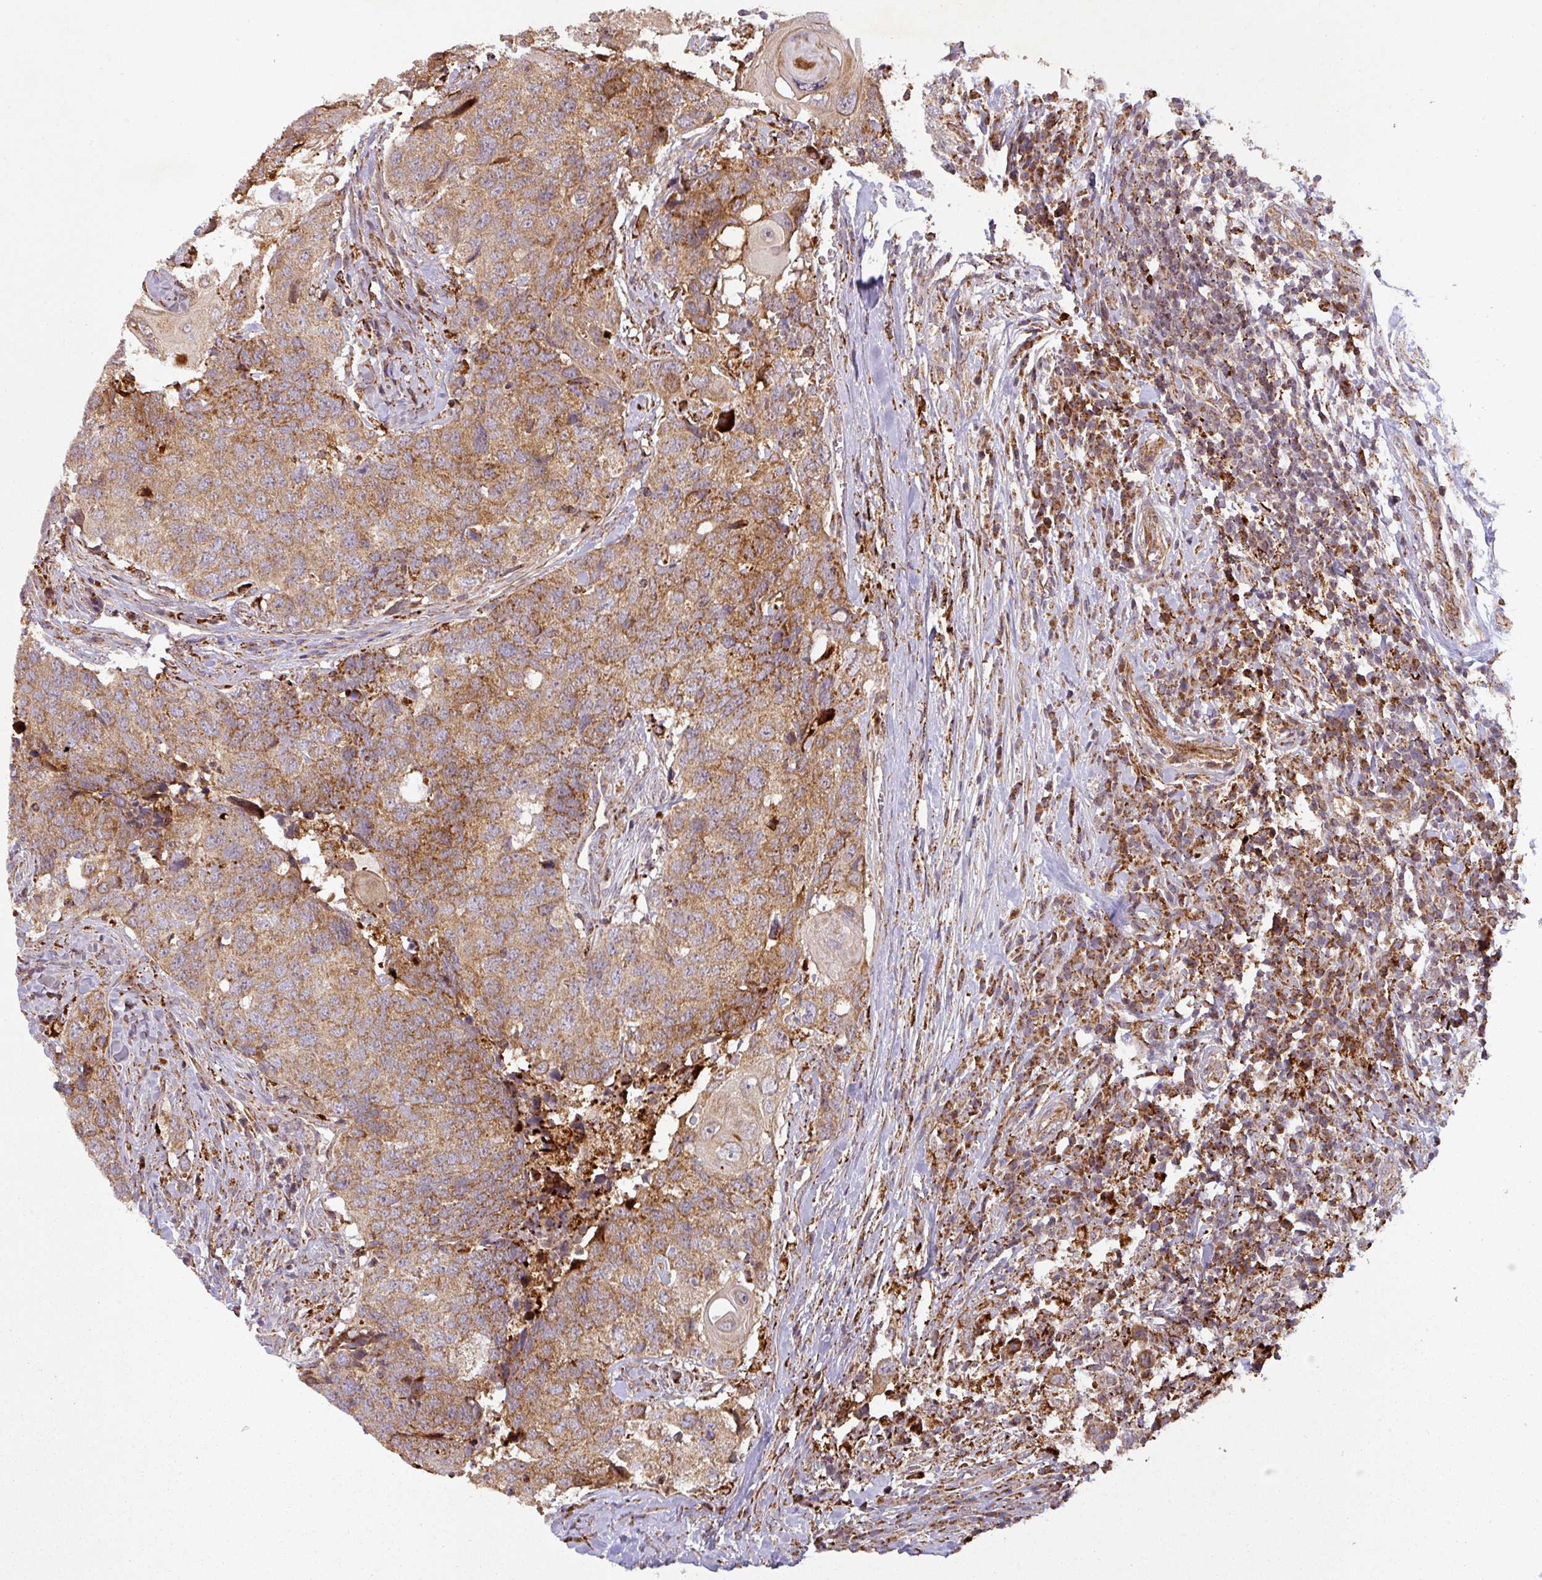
{"staining": {"intensity": "moderate", "quantity": ">75%", "location": "cytoplasmic/membranous"}, "tissue": "head and neck cancer", "cell_type": "Tumor cells", "image_type": "cancer", "snomed": [{"axis": "morphology", "description": "Normal tissue, NOS"}, {"axis": "morphology", "description": "Squamous cell carcinoma, NOS"}, {"axis": "topography", "description": "Skeletal muscle"}, {"axis": "topography", "description": "Vascular tissue"}, {"axis": "topography", "description": "Peripheral nerve tissue"}, {"axis": "topography", "description": "Head-Neck"}], "caption": "IHC of human head and neck cancer (squamous cell carcinoma) demonstrates medium levels of moderate cytoplasmic/membranous expression in approximately >75% of tumor cells.", "gene": "GPD2", "patient": {"sex": "male", "age": 66}}